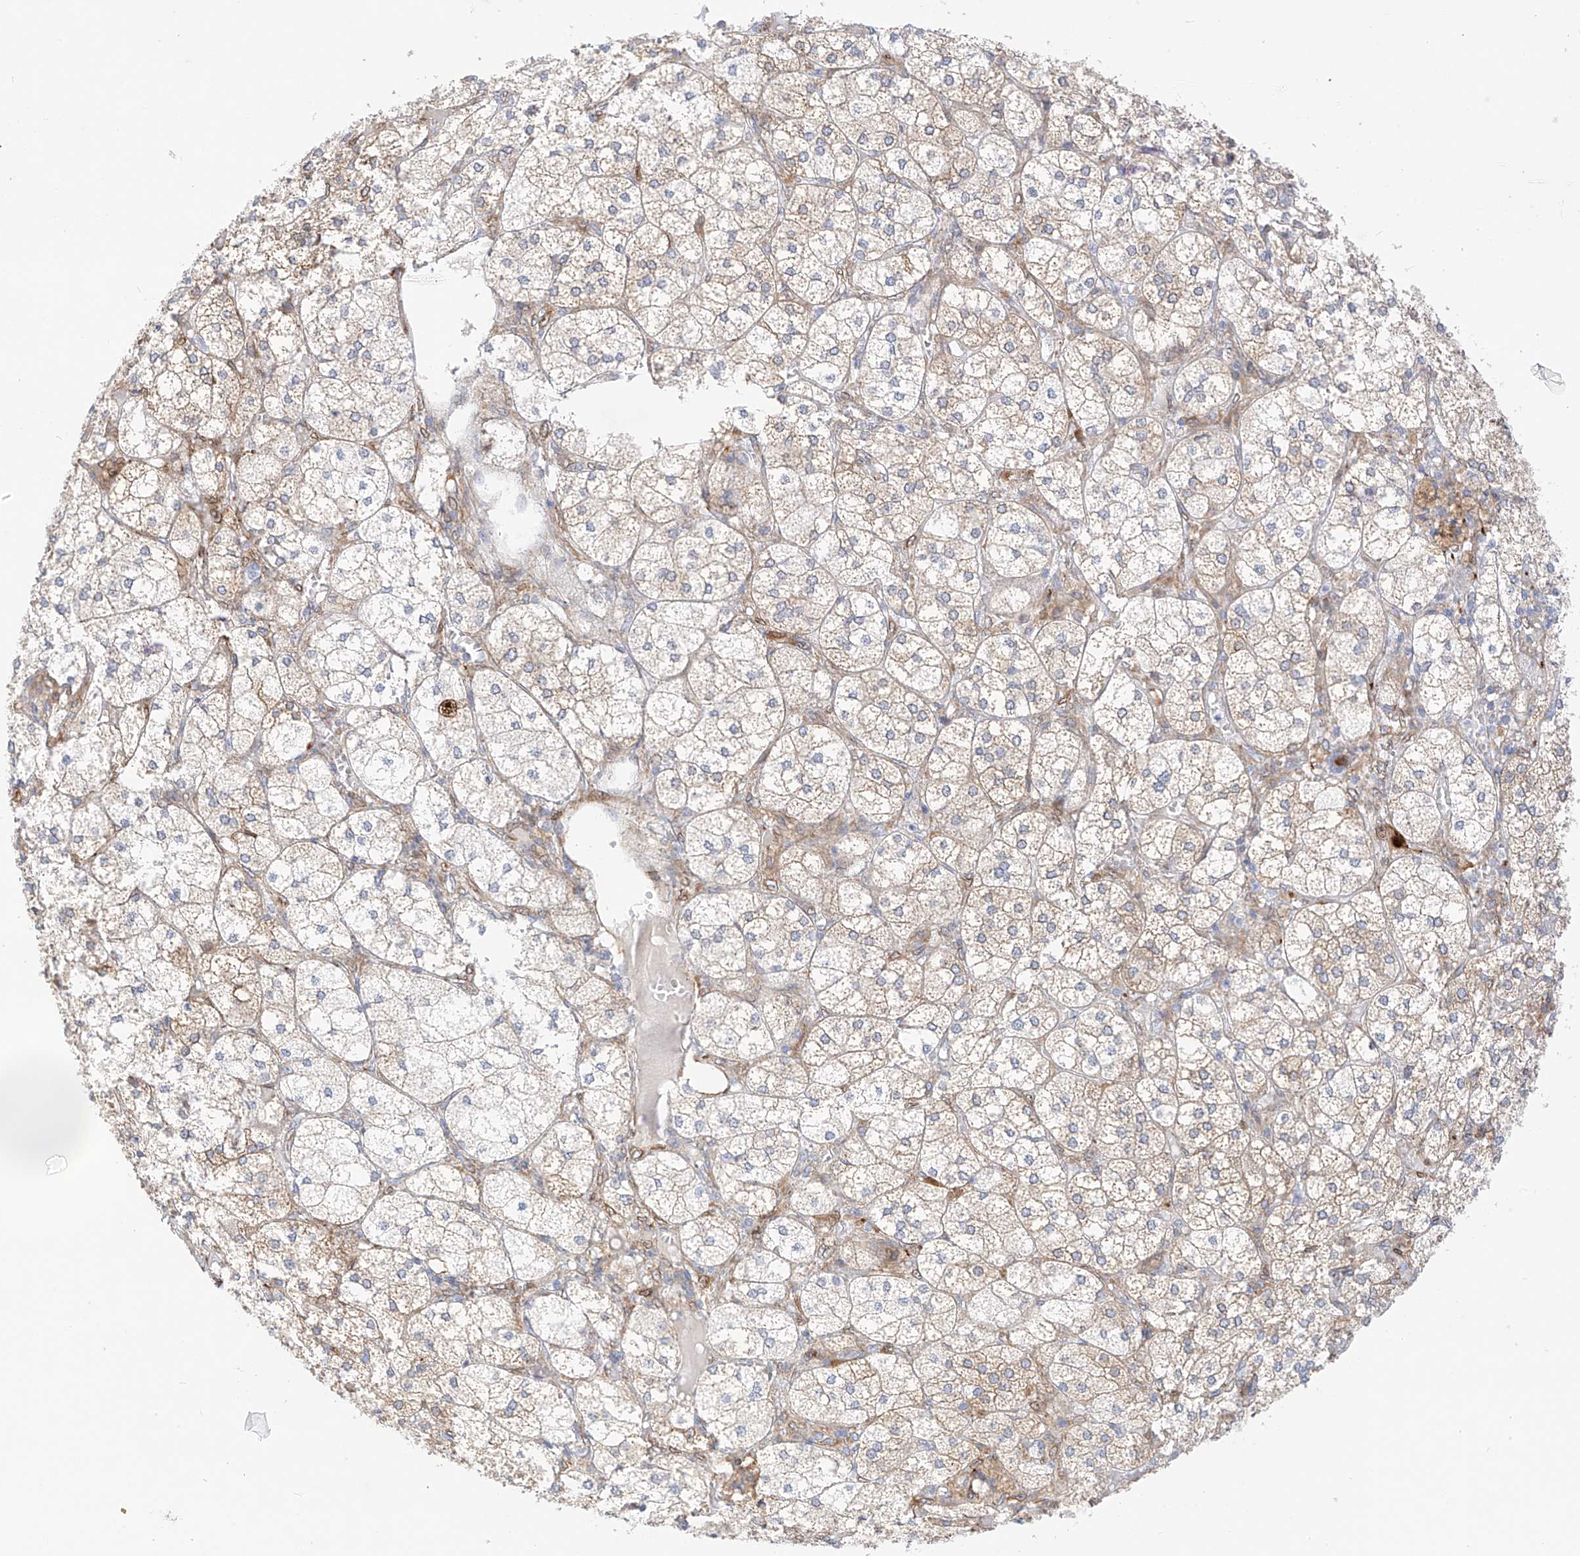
{"staining": {"intensity": "moderate", "quantity": "25%-75%", "location": "cytoplasmic/membranous"}, "tissue": "adrenal gland", "cell_type": "Glandular cells", "image_type": "normal", "snomed": [{"axis": "morphology", "description": "Normal tissue, NOS"}, {"axis": "topography", "description": "Adrenal gland"}], "caption": "A high-resolution photomicrograph shows IHC staining of normal adrenal gland, which displays moderate cytoplasmic/membranous positivity in about 25%-75% of glandular cells. (DAB (3,3'-diaminobenzidine) IHC, brown staining for protein, blue staining for nuclei).", "gene": "PCYOX1", "patient": {"sex": "female", "age": 61}}